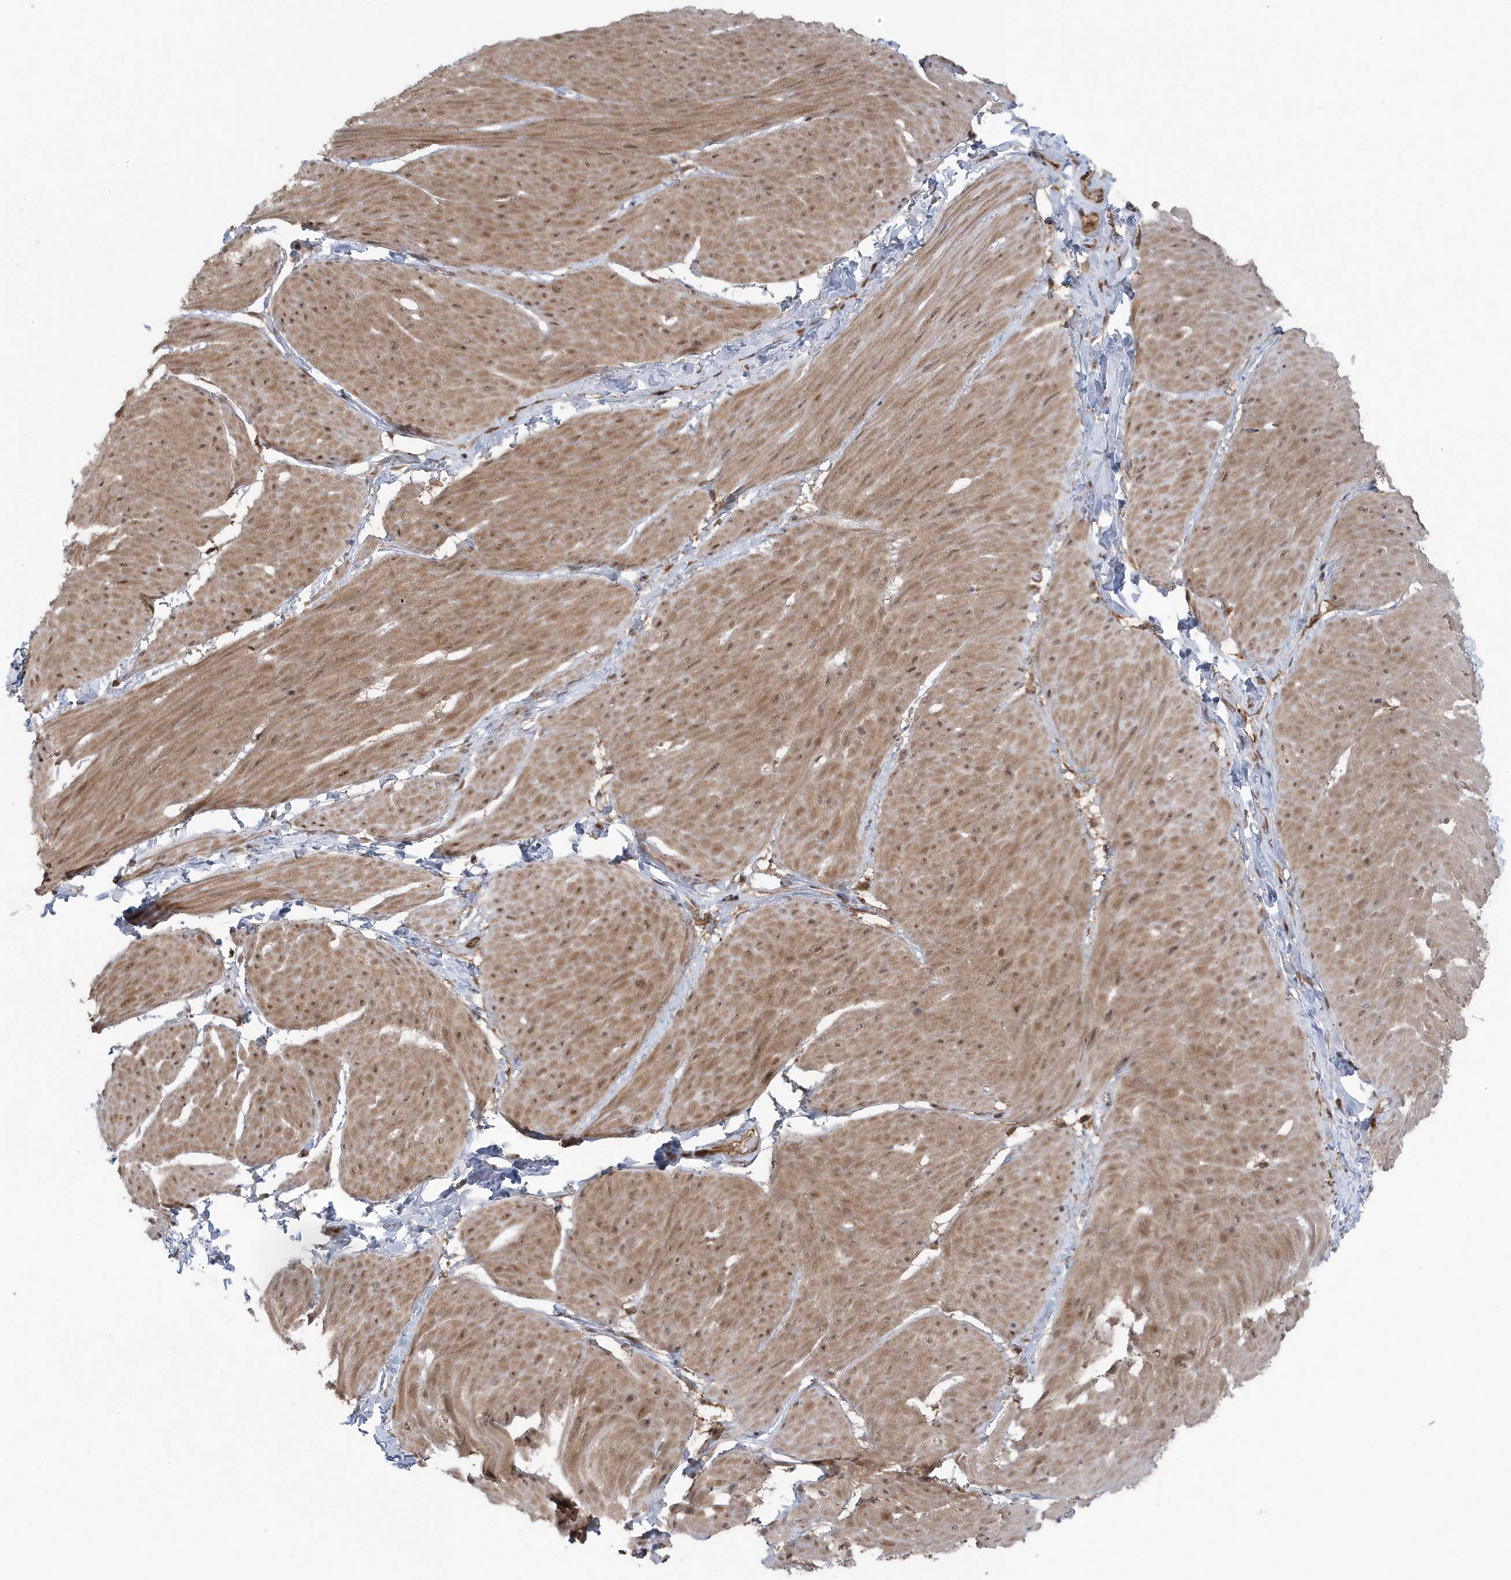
{"staining": {"intensity": "moderate", "quantity": ">75%", "location": "cytoplasmic/membranous,nuclear"}, "tissue": "smooth muscle", "cell_type": "Smooth muscle cells", "image_type": "normal", "snomed": [{"axis": "morphology", "description": "Urothelial carcinoma, High grade"}, {"axis": "topography", "description": "Urinary bladder"}], "caption": "Approximately >75% of smooth muscle cells in benign human smooth muscle demonstrate moderate cytoplasmic/membranous,nuclear protein positivity as visualized by brown immunohistochemical staining.", "gene": "MAPK1IP1L", "patient": {"sex": "male", "age": 46}}